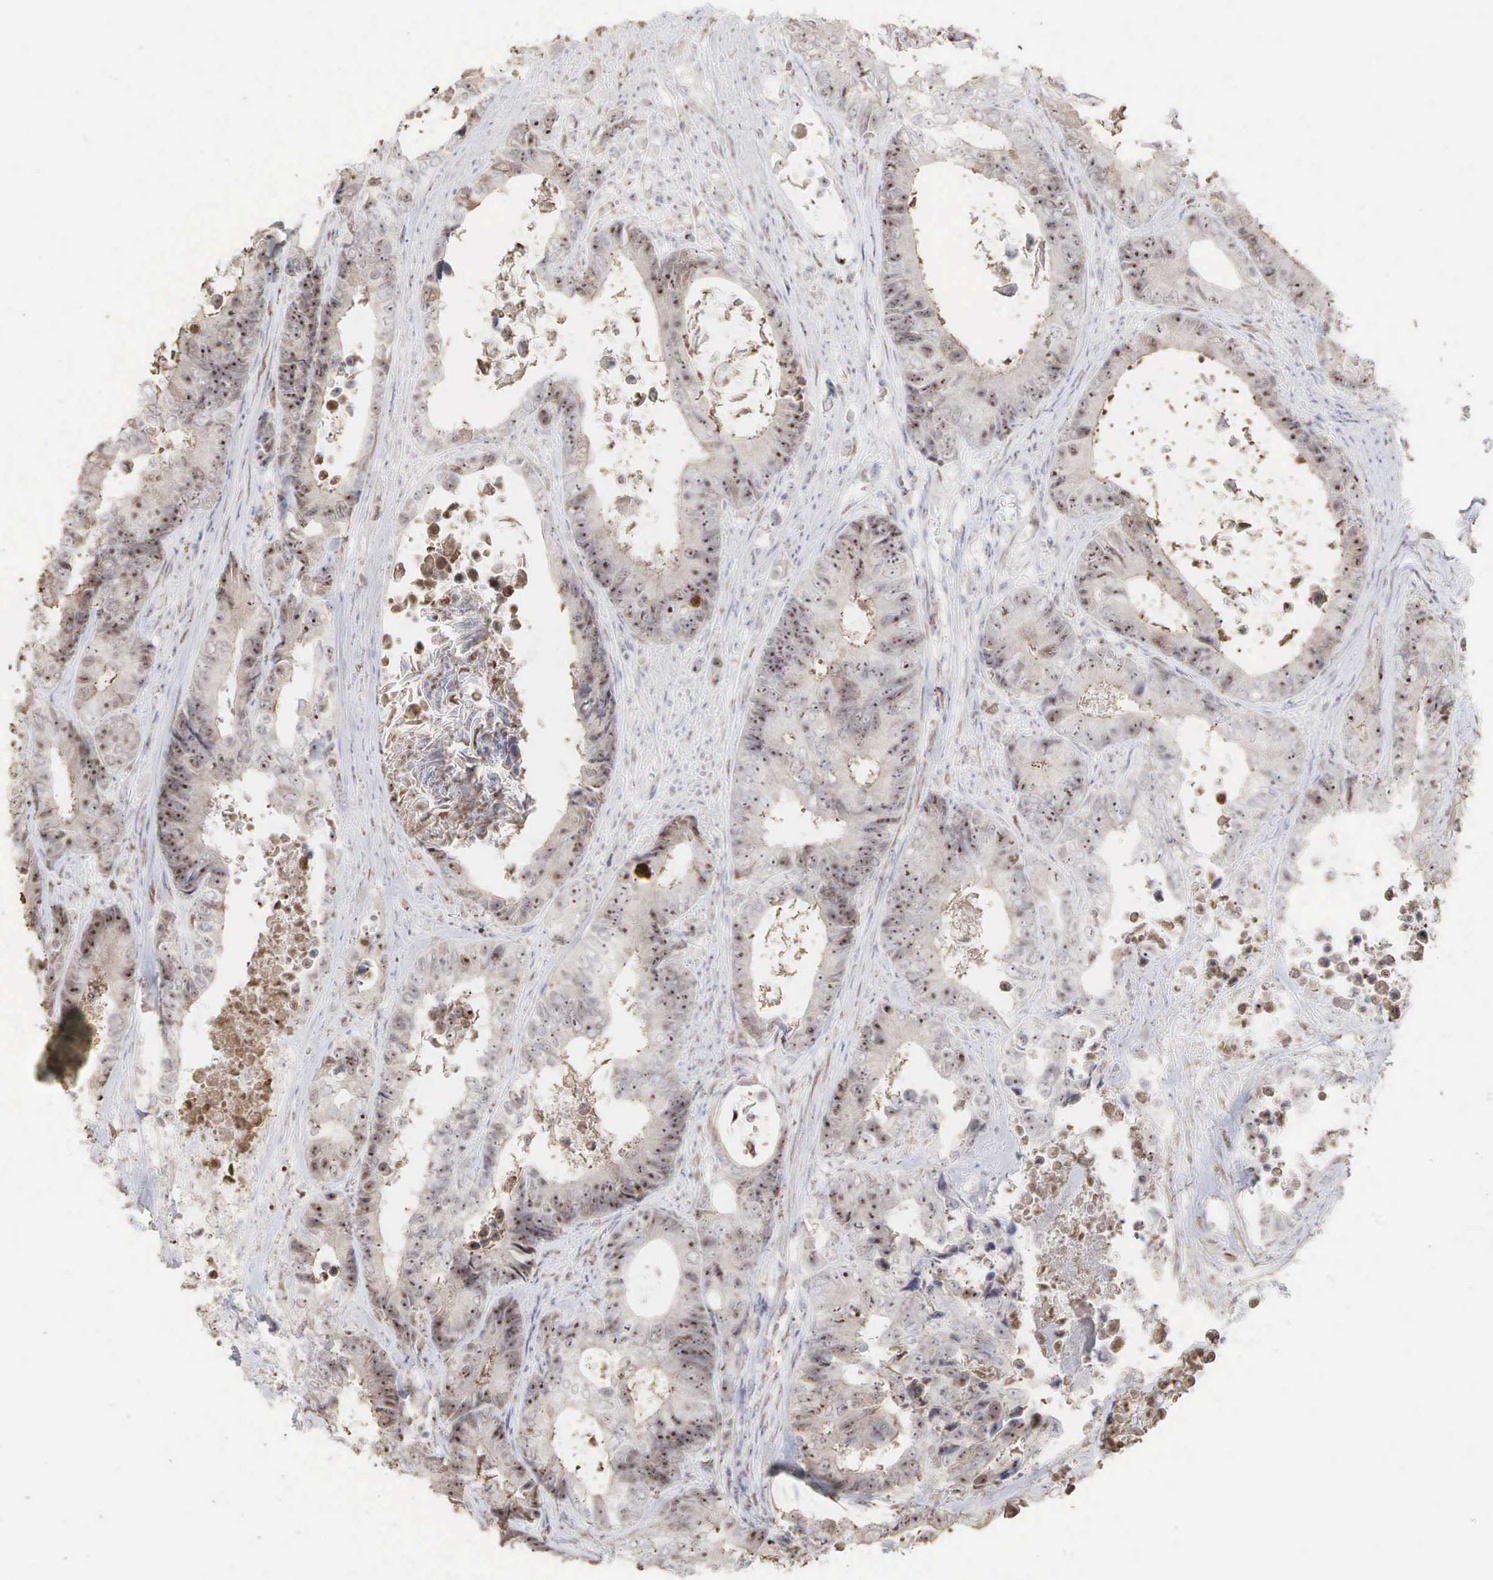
{"staining": {"intensity": "strong", "quantity": "25%-75%", "location": "cytoplasmic/membranous,nuclear"}, "tissue": "colorectal cancer", "cell_type": "Tumor cells", "image_type": "cancer", "snomed": [{"axis": "morphology", "description": "Adenocarcinoma, NOS"}, {"axis": "topography", "description": "Rectum"}], "caption": "Colorectal cancer stained with IHC displays strong cytoplasmic/membranous and nuclear staining in approximately 25%-75% of tumor cells.", "gene": "DKC1", "patient": {"sex": "female", "age": 98}}